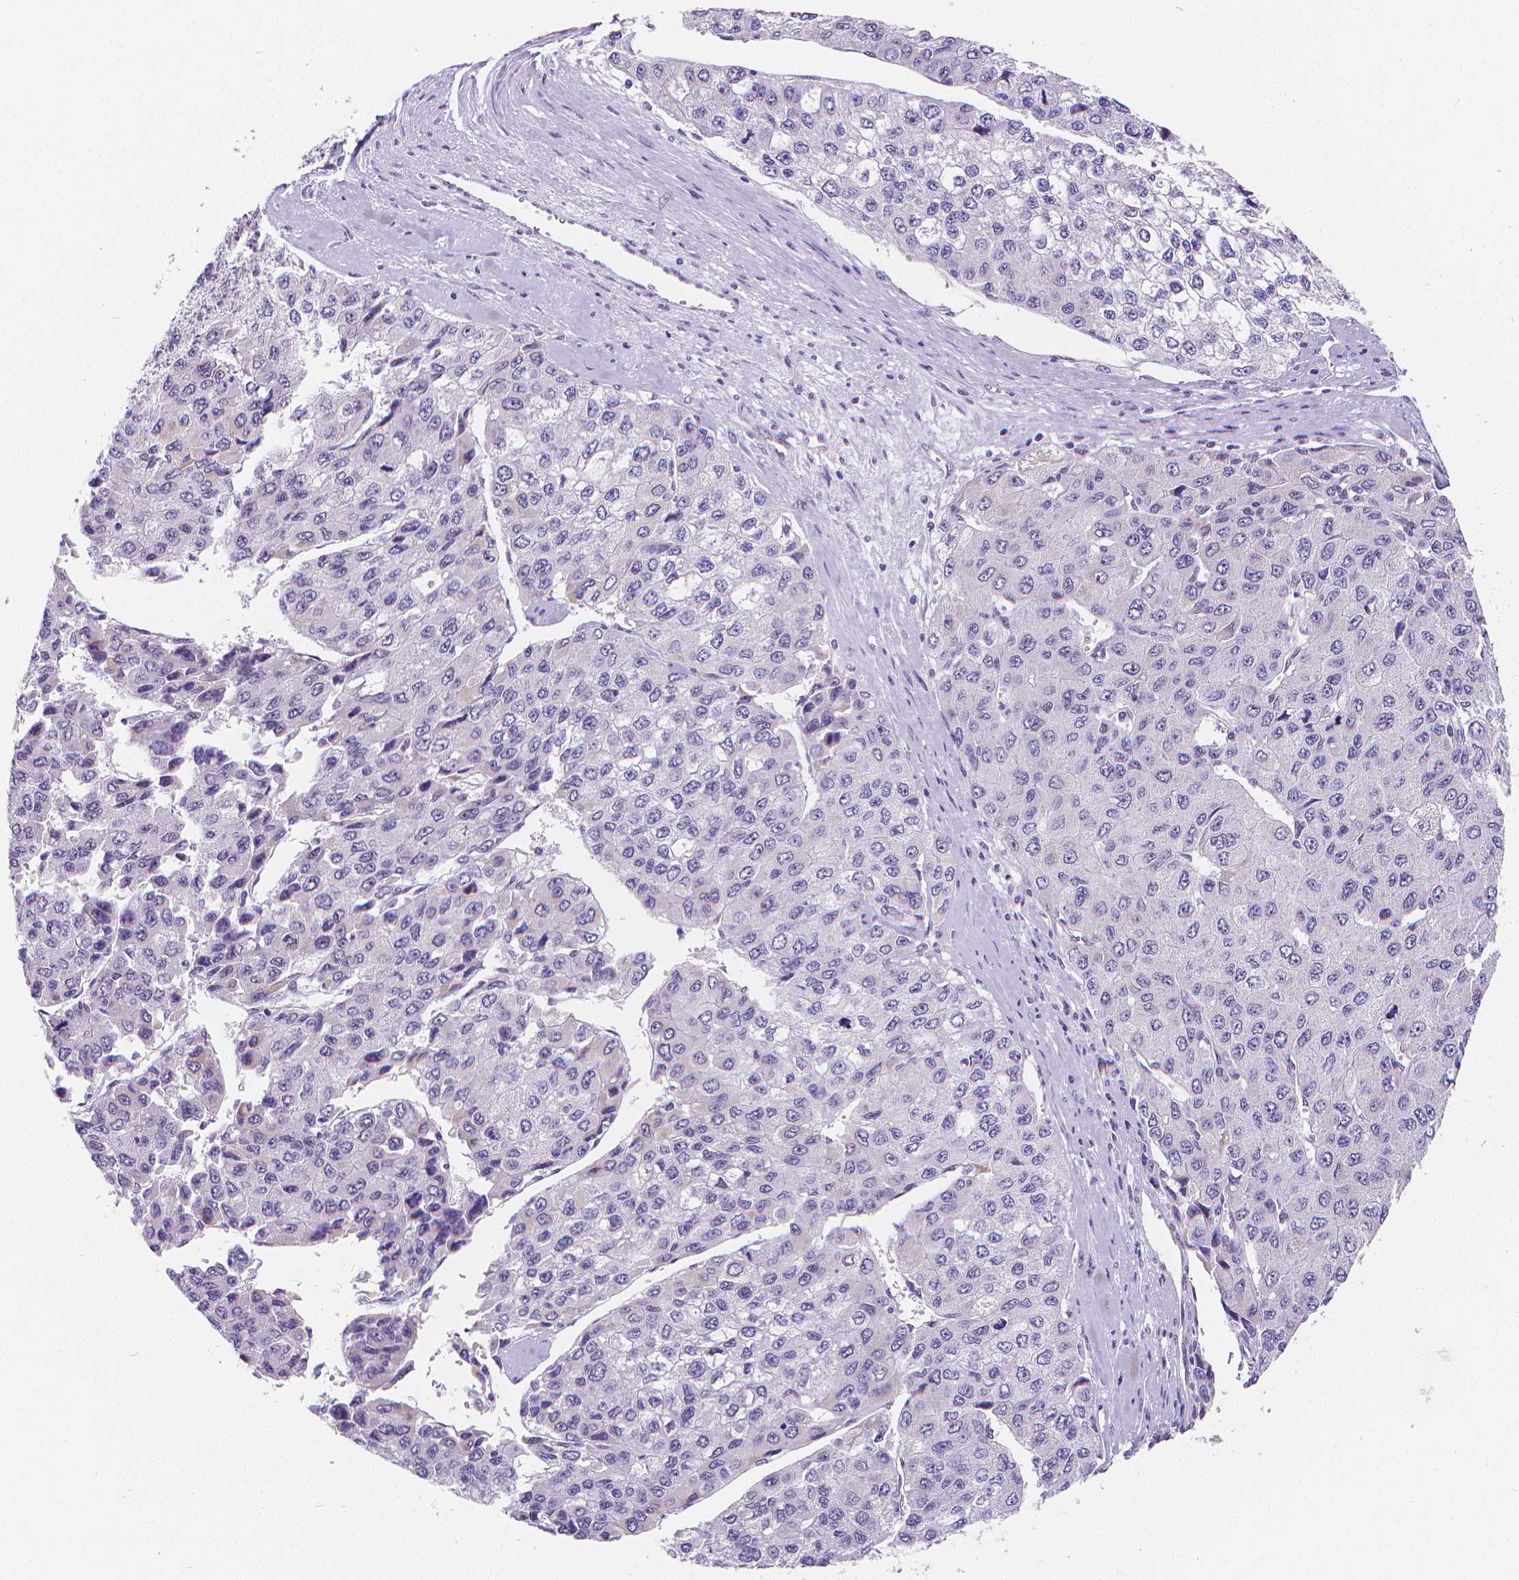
{"staining": {"intensity": "negative", "quantity": "none", "location": "none"}, "tissue": "liver cancer", "cell_type": "Tumor cells", "image_type": "cancer", "snomed": [{"axis": "morphology", "description": "Carcinoma, Hepatocellular, NOS"}, {"axis": "topography", "description": "Liver"}], "caption": "Tumor cells show no significant protein positivity in hepatocellular carcinoma (liver).", "gene": "MEF2C", "patient": {"sex": "female", "age": 66}}